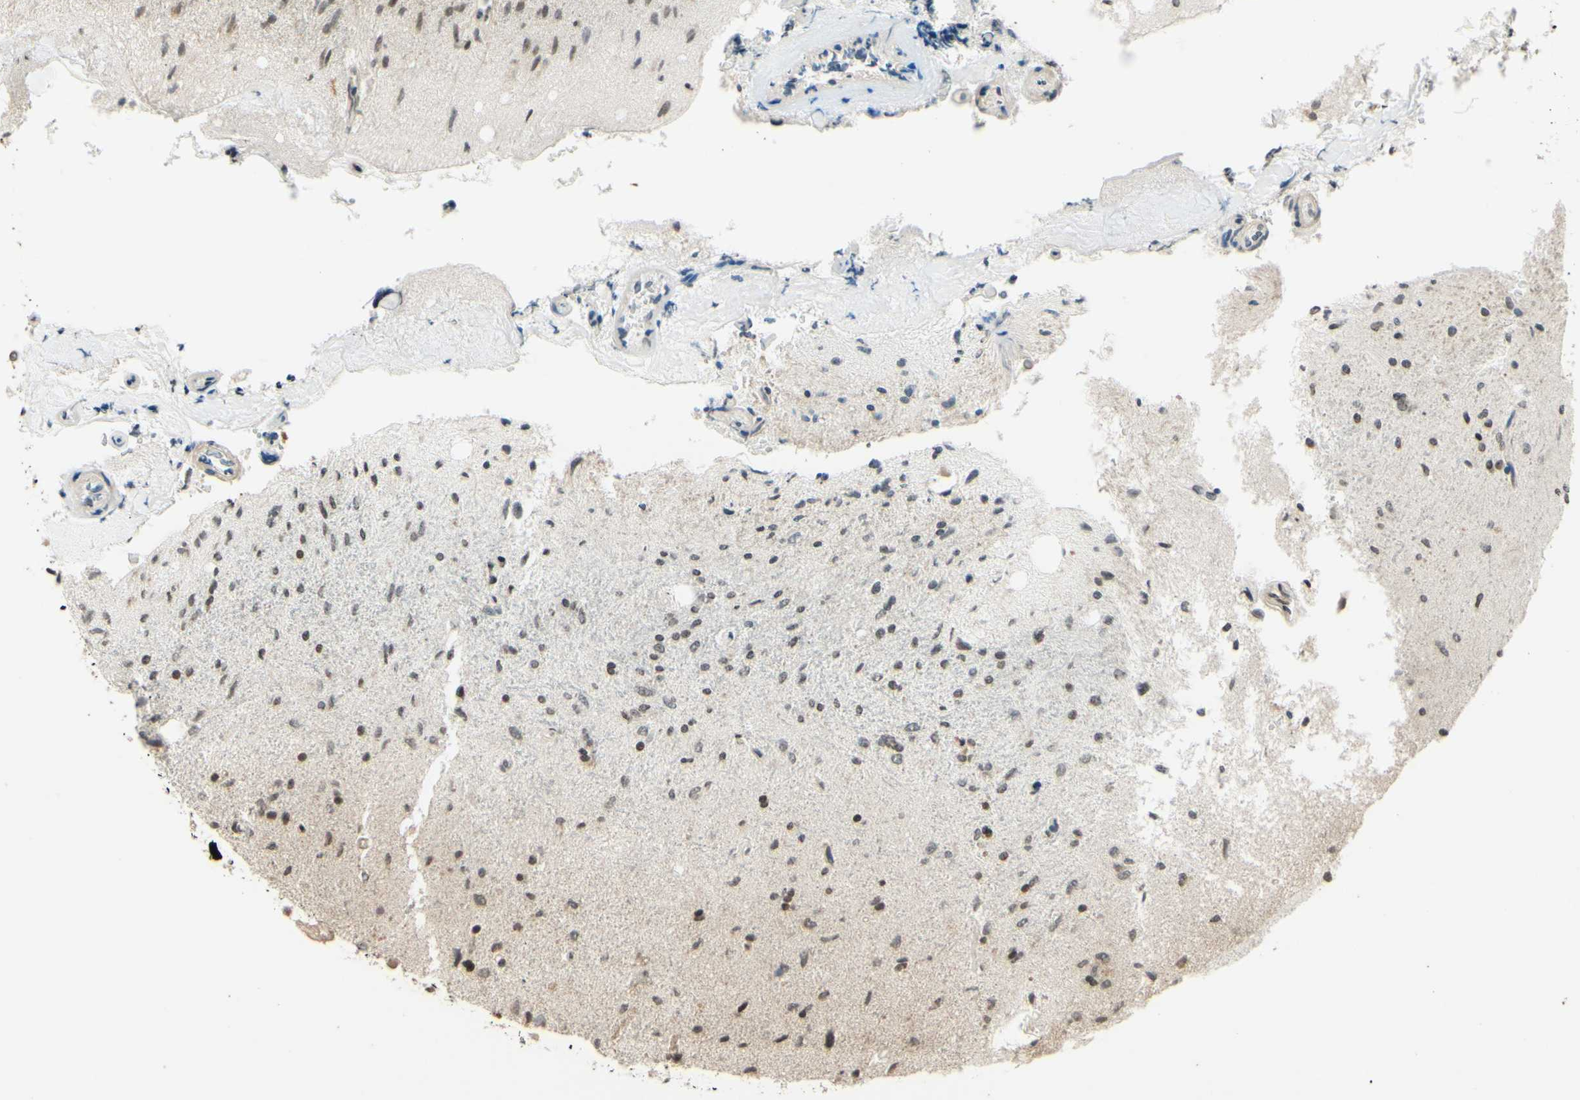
{"staining": {"intensity": "moderate", "quantity": ">75%", "location": "nuclear"}, "tissue": "glioma", "cell_type": "Tumor cells", "image_type": "cancer", "snomed": [{"axis": "morphology", "description": "Glioma, malignant, Low grade"}, {"axis": "topography", "description": "Brain"}], "caption": "Protein expression by IHC displays moderate nuclear expression in approximately >75% of tumor cells in glioma. (DAB (3,3'-diaminobenzidine) IHC, brown staining for protein, blue staining for nuclei).", "gene": "SMARCB1", "patient": {"sex": "male", "age": 77}}